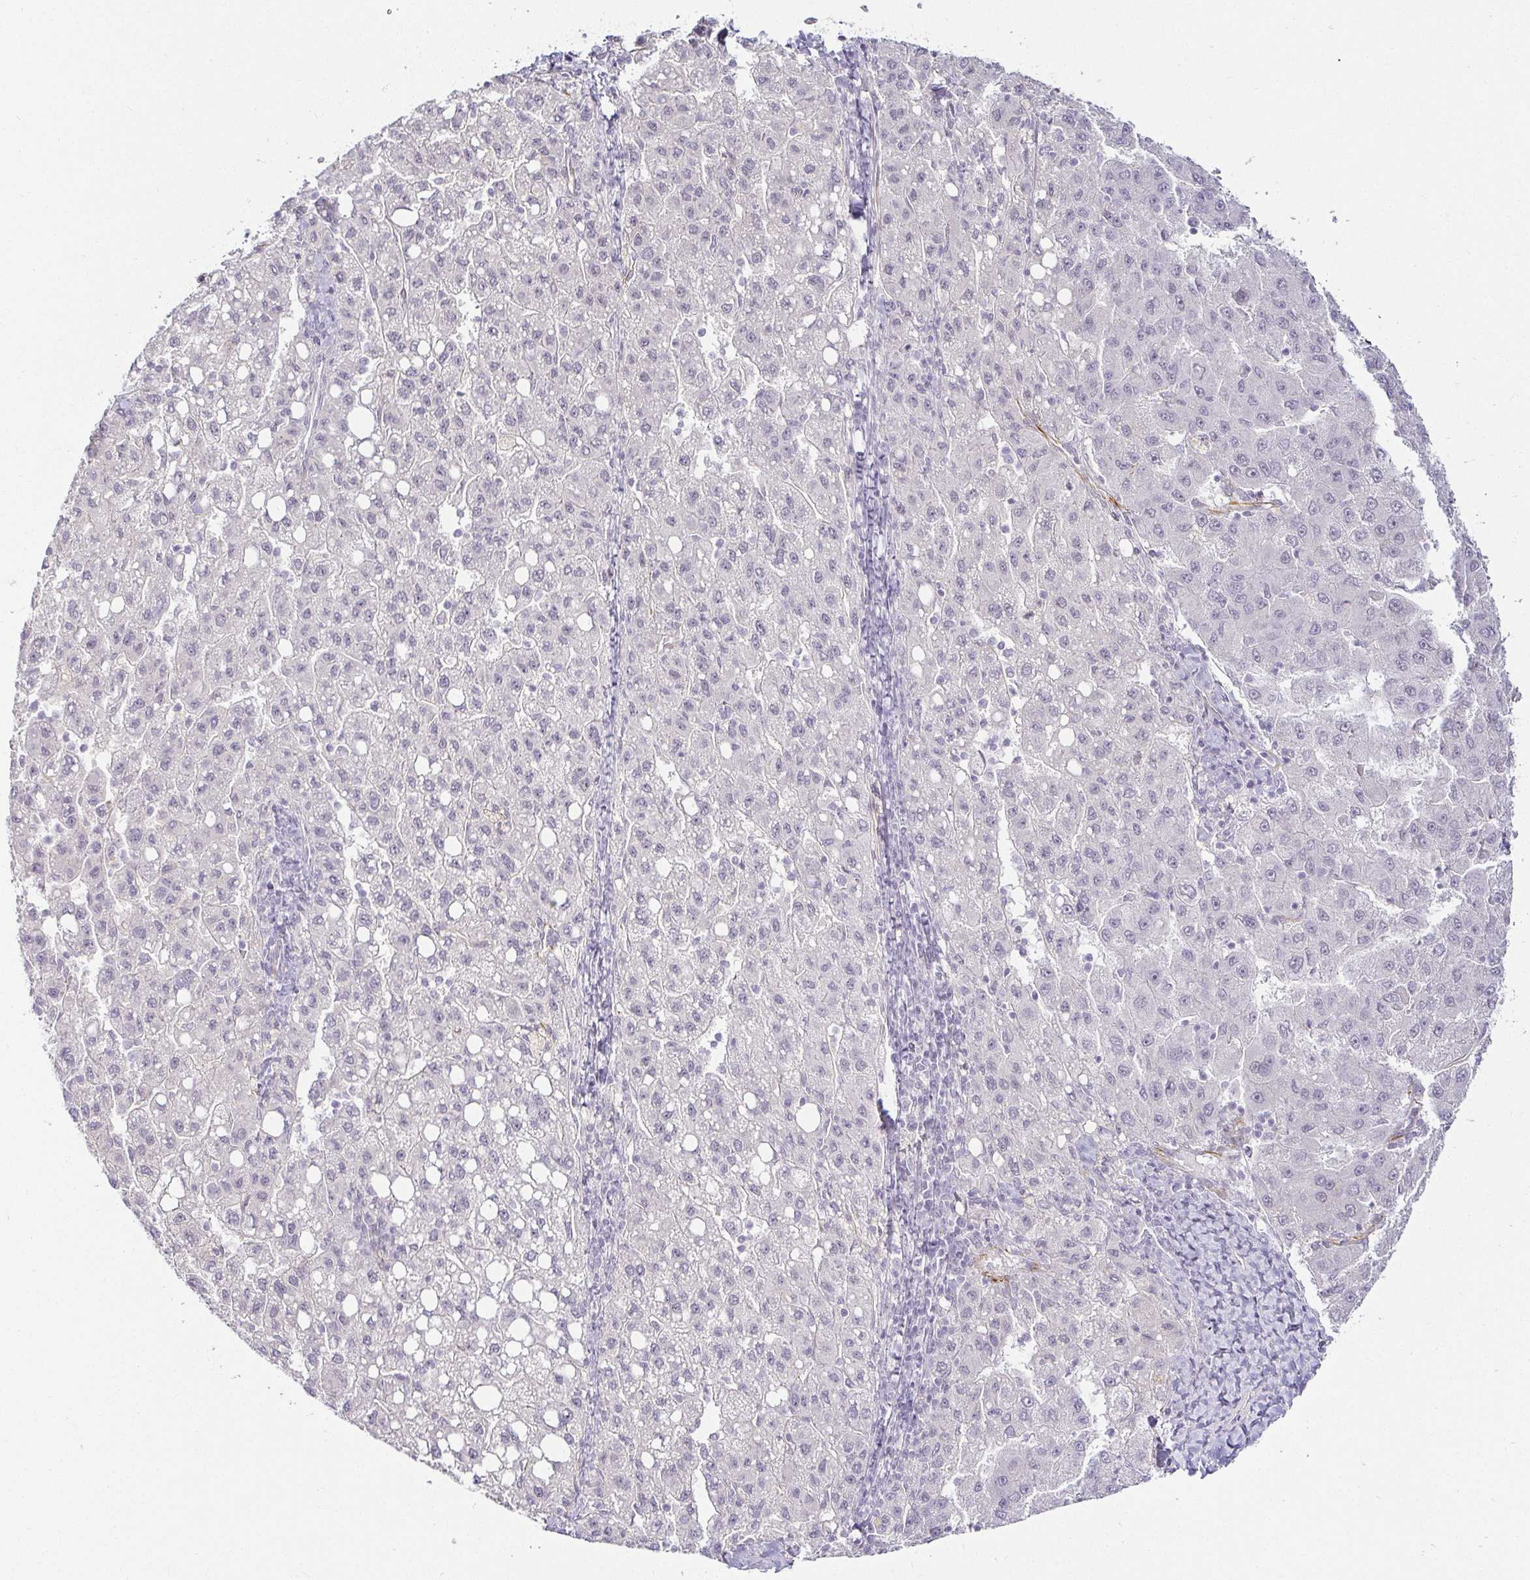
{"staining": {"intensity": "negative", "quantity": "none", "location": "none"}, "tissue": "liver cancer", "cell_type": "Tumor cells", "image_type": "cancer", "snomed": [{"axis": "morphology", "description": "Carcinoma, Hepatocellular, NOS"}, {"axis": "topography", "description": "Liver"}], "caption": "High power microscopy image of an immunohistochemistry (IHC) histopathology image of liver cancer, revealing no significant positivity in tumor cells.", "gene": "ACAN", "patient": {"sex": "female", "age": 82}}